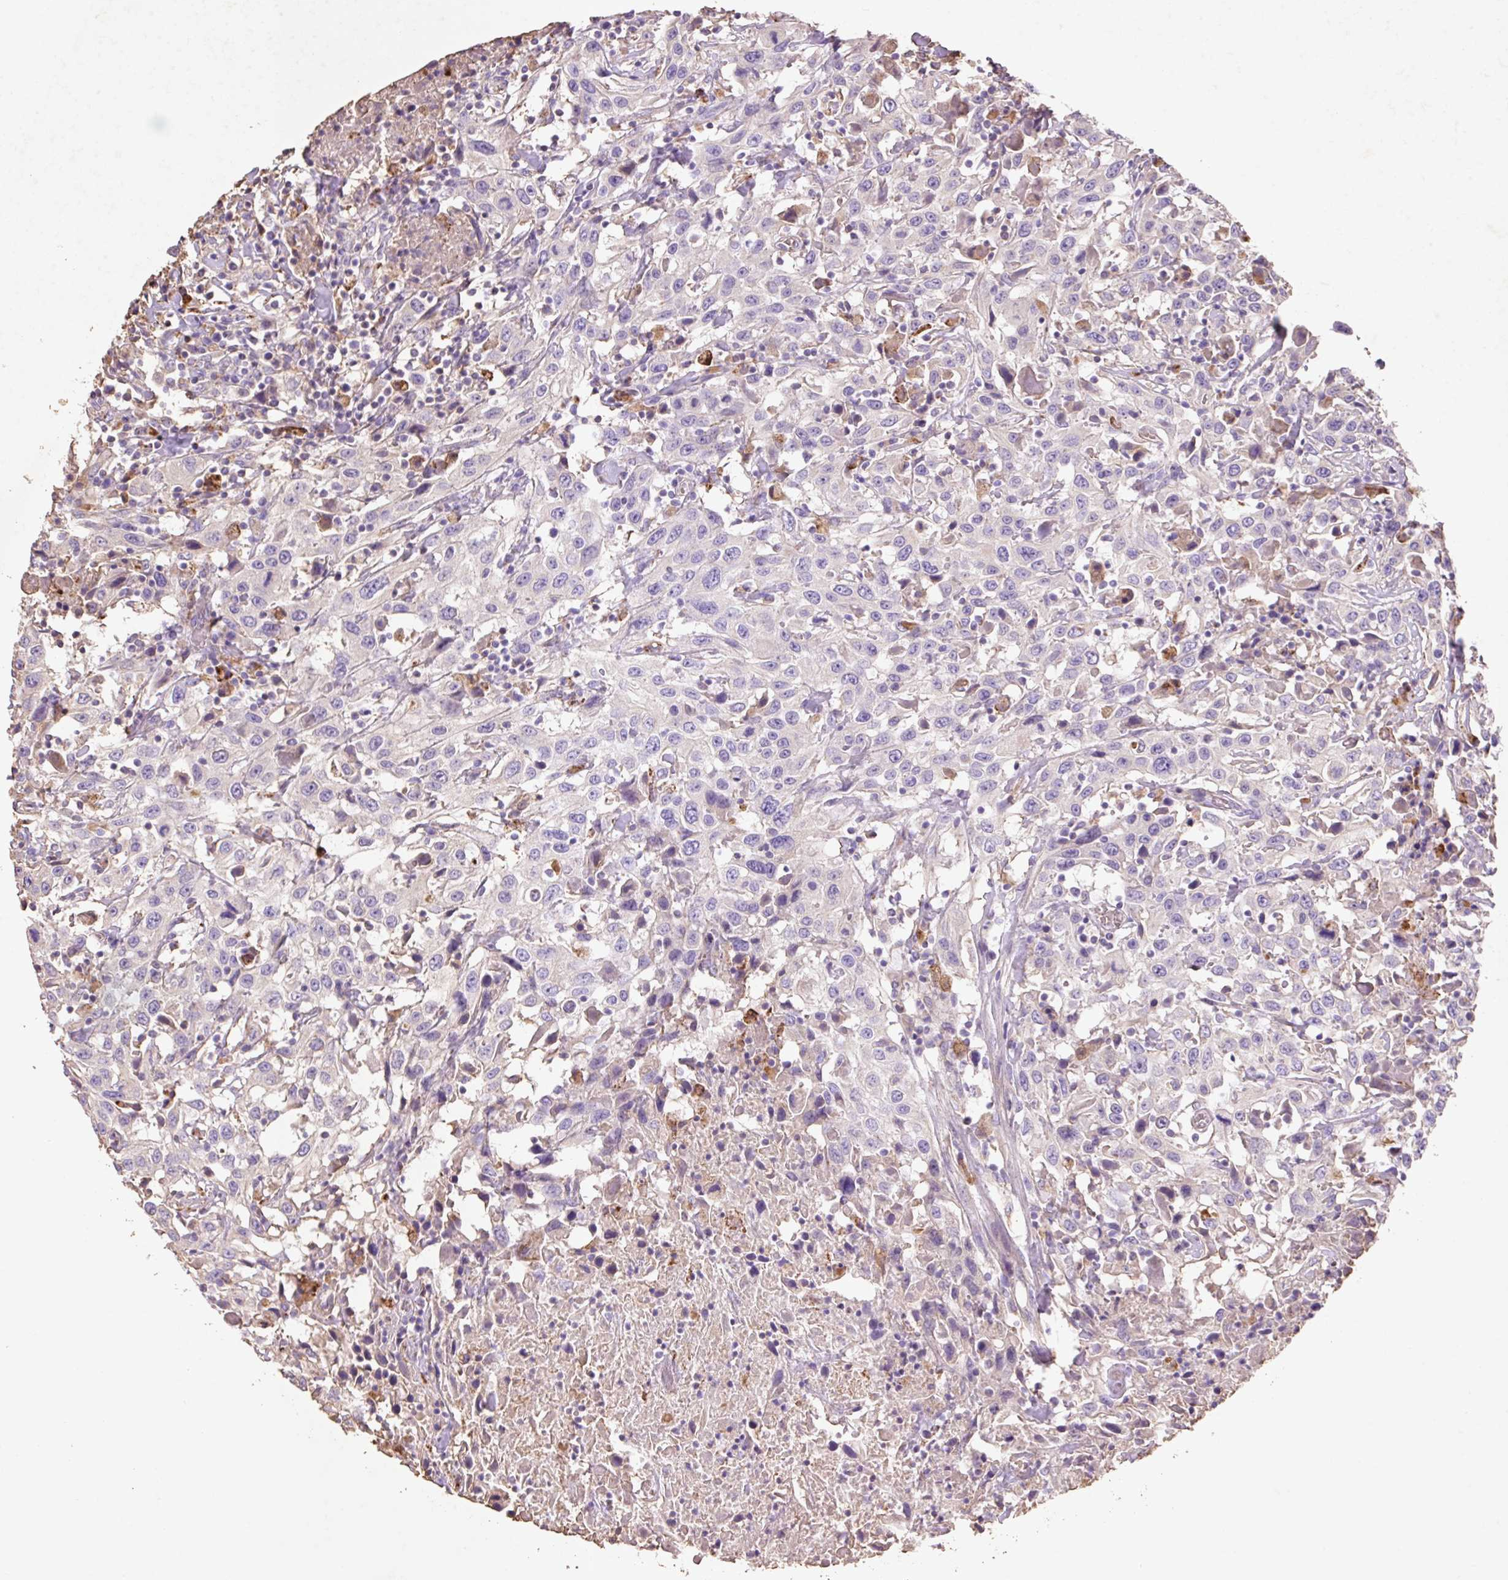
{"staining": {"intensity": "negative", "quantity": "none", "location": "none"}, "tissue": "urothelial cancer", "cell_type": "Tumor cells", "image_type": "cancer", "snomed": [{"axis": "morphology", "description": "Urothelial carcinoma, High grade"}, {"axis": "topography", "description": "Urinary bladder"}], "caption": "The micrograph shows no staining of tumor cells in high-grade urothelial carcinoma.", "gene": "HEXA", "patient": {"sex": "male", "age": 61}}